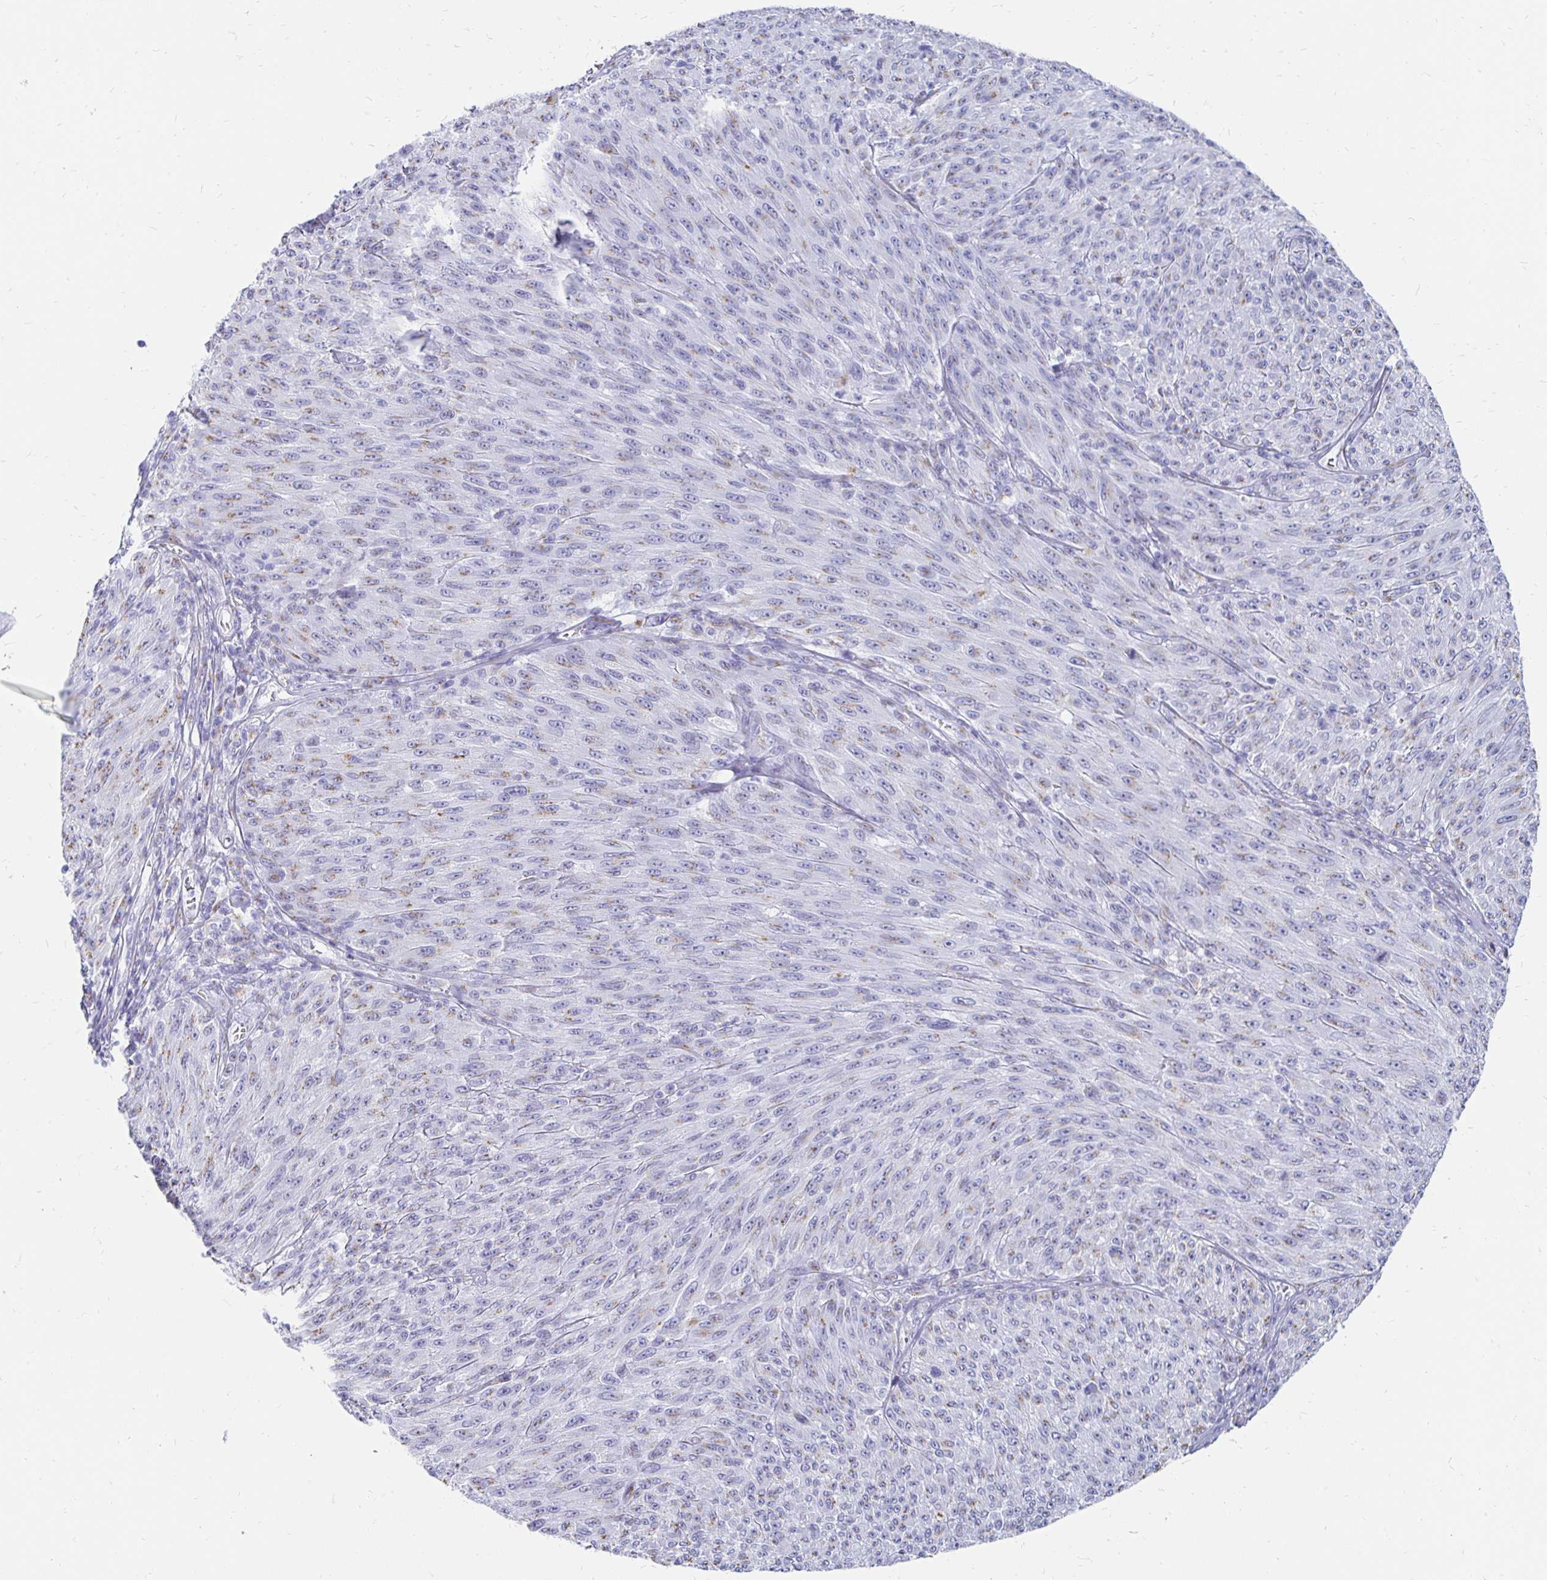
{"staining": {"intensity": "weak", "quantity": "<25%", "location": "cytoplasmic/membranous"}, "tissue": "melanoma", "cell_type": "Tumor cells", "image_type": "cancer", "snomed": [{"axis": "morphology", "description": "Malignant melanoma, NOS"}, {"axis": "topography", "description": "Skin"}], "caption": "Tumor cells show no significant protein staining in melanoma.", "gene": "PAGE4", "patient": {"sex": "male", "age": 85}}